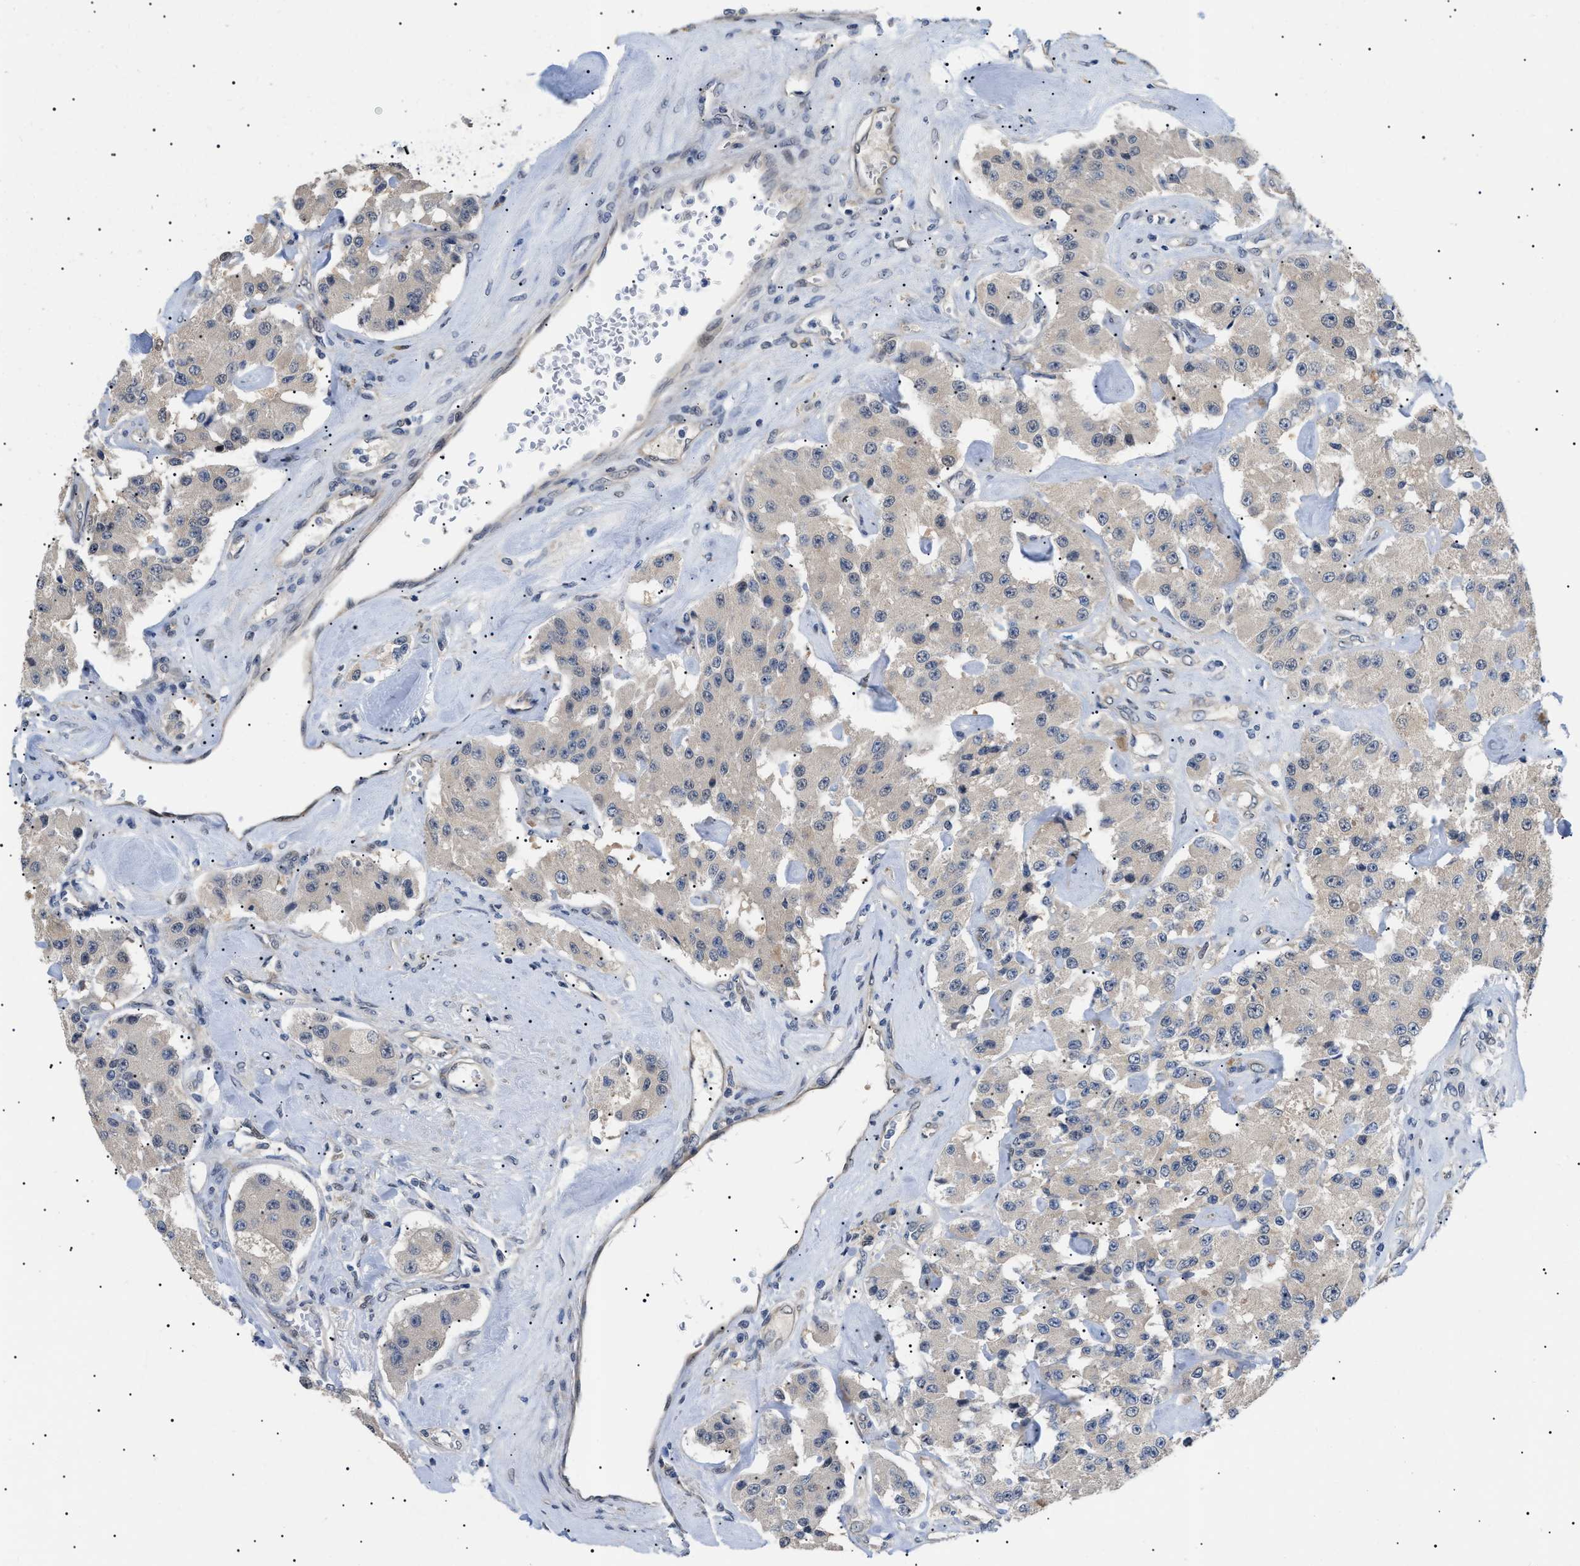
{"staining": {"intensity": "weak", "quantity": ">75%", "location": "nuclear"}, "tissue": "carcinoid", "cell_type": "Tumor cells", "image_type": "cancer", "snomed": [{"axis": "morphology", "description": "Carcinoid, malignant, NOS"}, {"axis": "topography", "description": "Pancreas"}], "caption": "Immunohistochemistry staining of carcinoid, which shows low levels of weak nuclear positivity in about >75% of tumor cells indicating weak nuclear protein staining. The staining was performed using DAB (brown) for protein detection and nuclei were counterstained in hematoxylin (blue).", "gene": "GARRE1", "patient": {"sex": "male", "age": 41}}